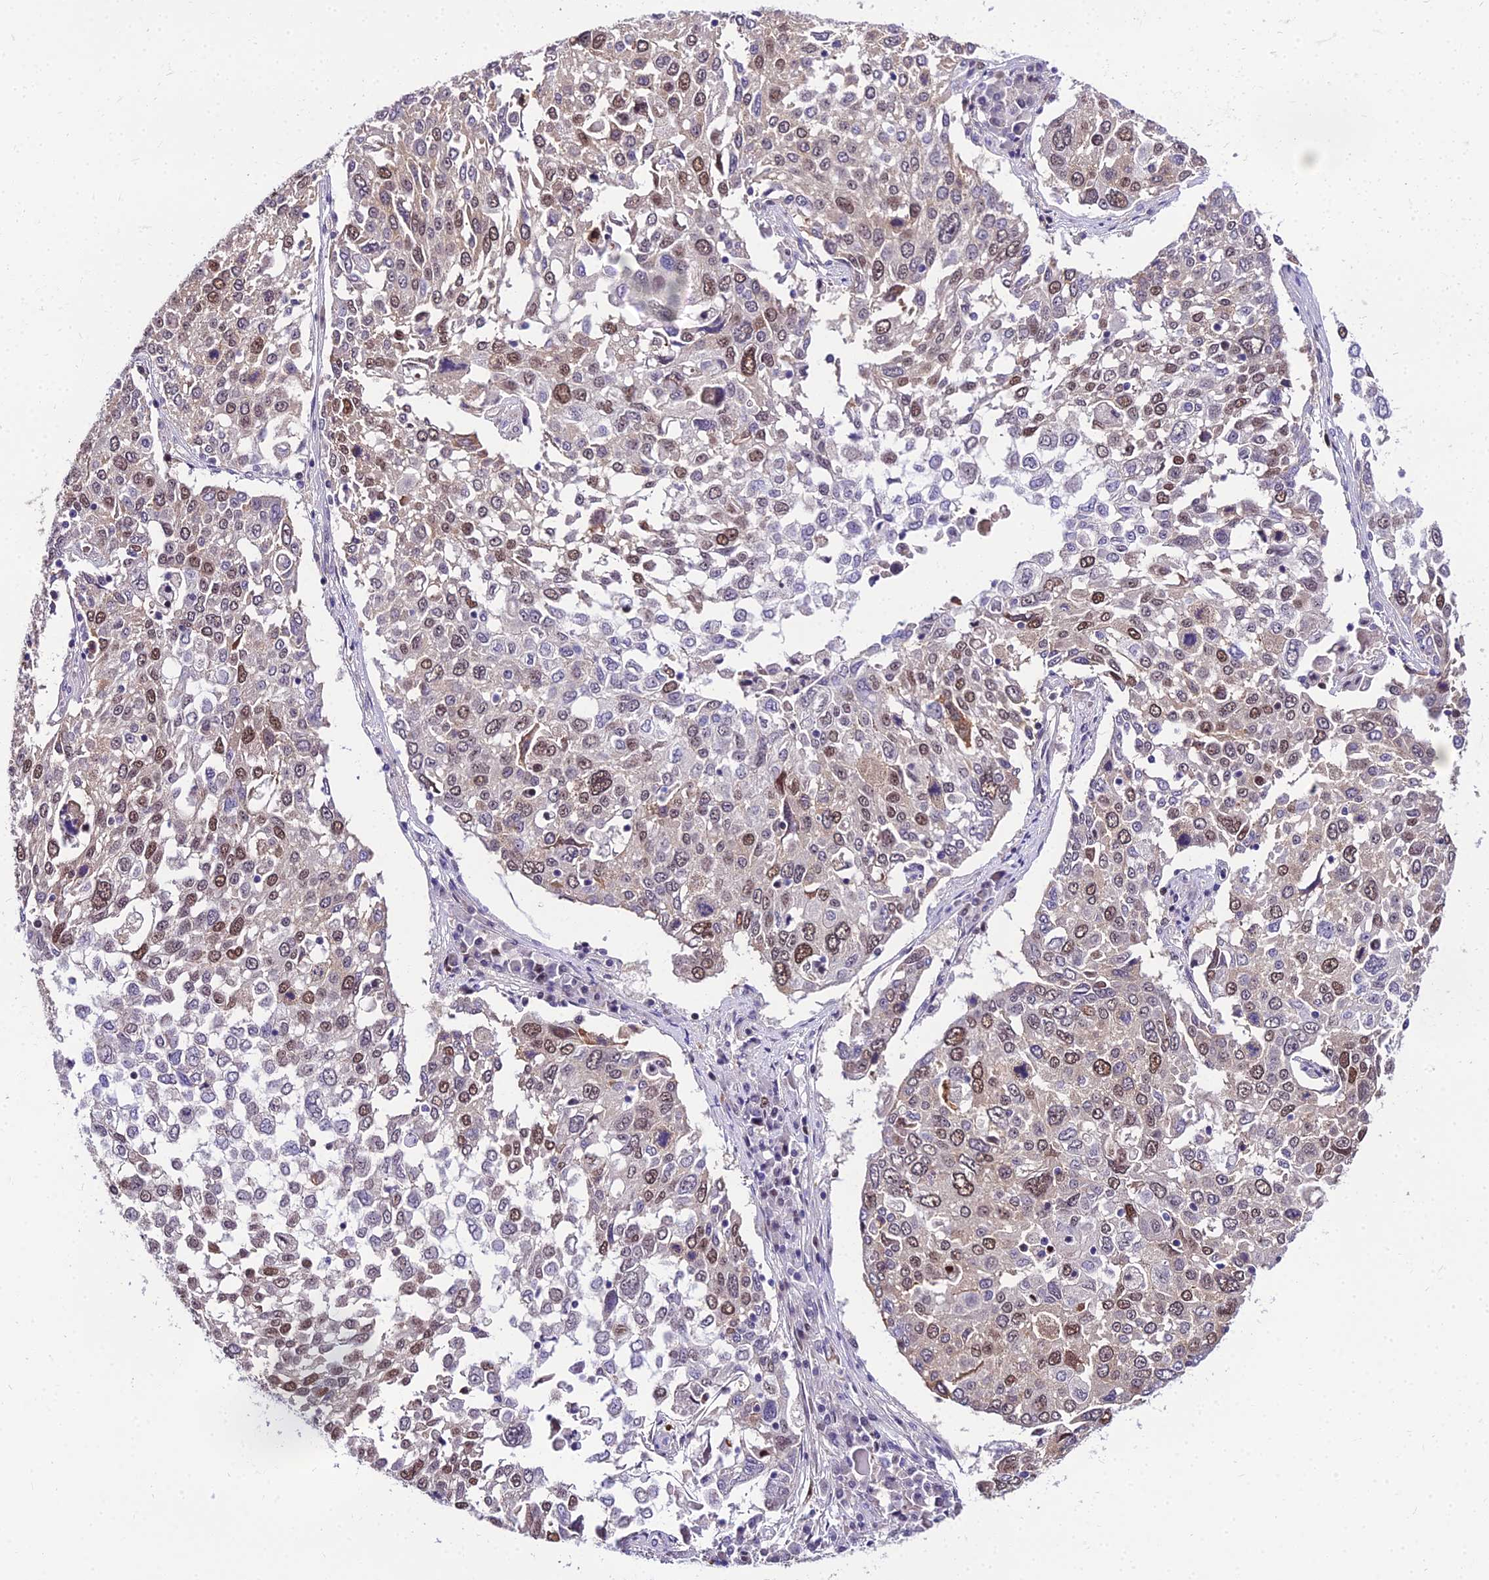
{"staining": {"intensity": "moderate", "quantity": "25%-75%", "location": "nuclear"}, "tissue": "lung cancer", "cell_type": "Tumor cells", "image_type": "cancer", "snomed": [{"axis": "morphology", "description": "Squamous cell carcinoma, NOS"}, {"axis": "topography", "description": "Lung"}], "caption": "Immunohistochemistry (IHC) staining of squamous cell carcinoma (lung), which displays medium levels of moderate nuclear staining in about 25%-75% of tumor cells indicating moderate nuclear protein staining. The staining was performed using DAB (3,3'-diaminobenzidine) (brown) for protein detection and nuclei were counterstained in hematoxylin (blue).", "gene": "TRIML2", "patient": {"sex": "male", "age": 65}}